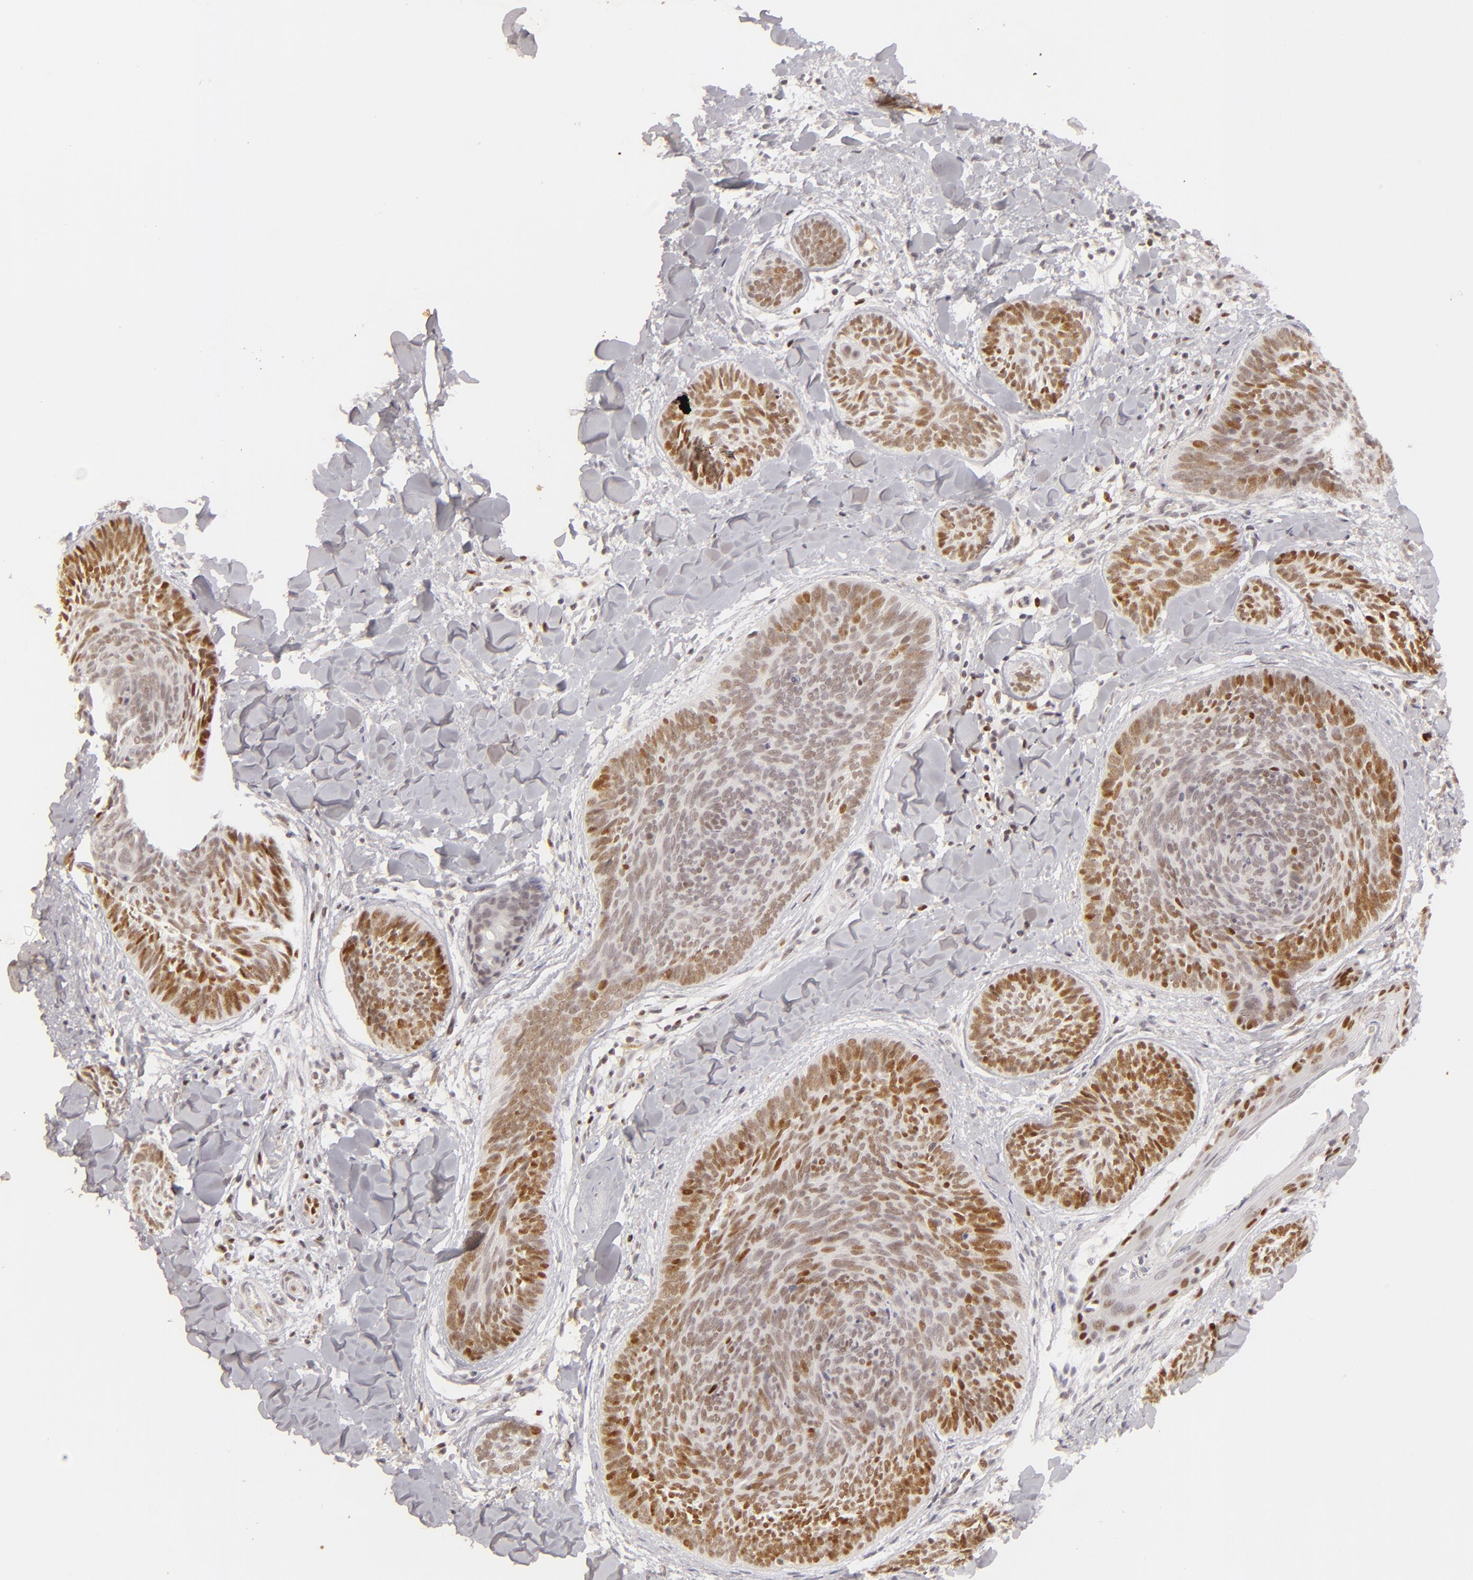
{"staining": {"intensity": "moderate", "quantity": ">75%", "location": "nuclear"}, "tissue": "skin cancer", "cell_type": "Tumor cells", "image_type": "cancer", "snomed": [{"axis": "morphology", "description": "Basal cell carcinoma"}, {"axis": "topography", "description": "Skin"}], "caption": "The histopathology image exhibits staining of basal cell carcinoma (skin), revealing moderate nuclear protein positivity (brown color) within tumor cells.", "gene": "FEN1", "patient": {"sex": "female", "age": 81}}